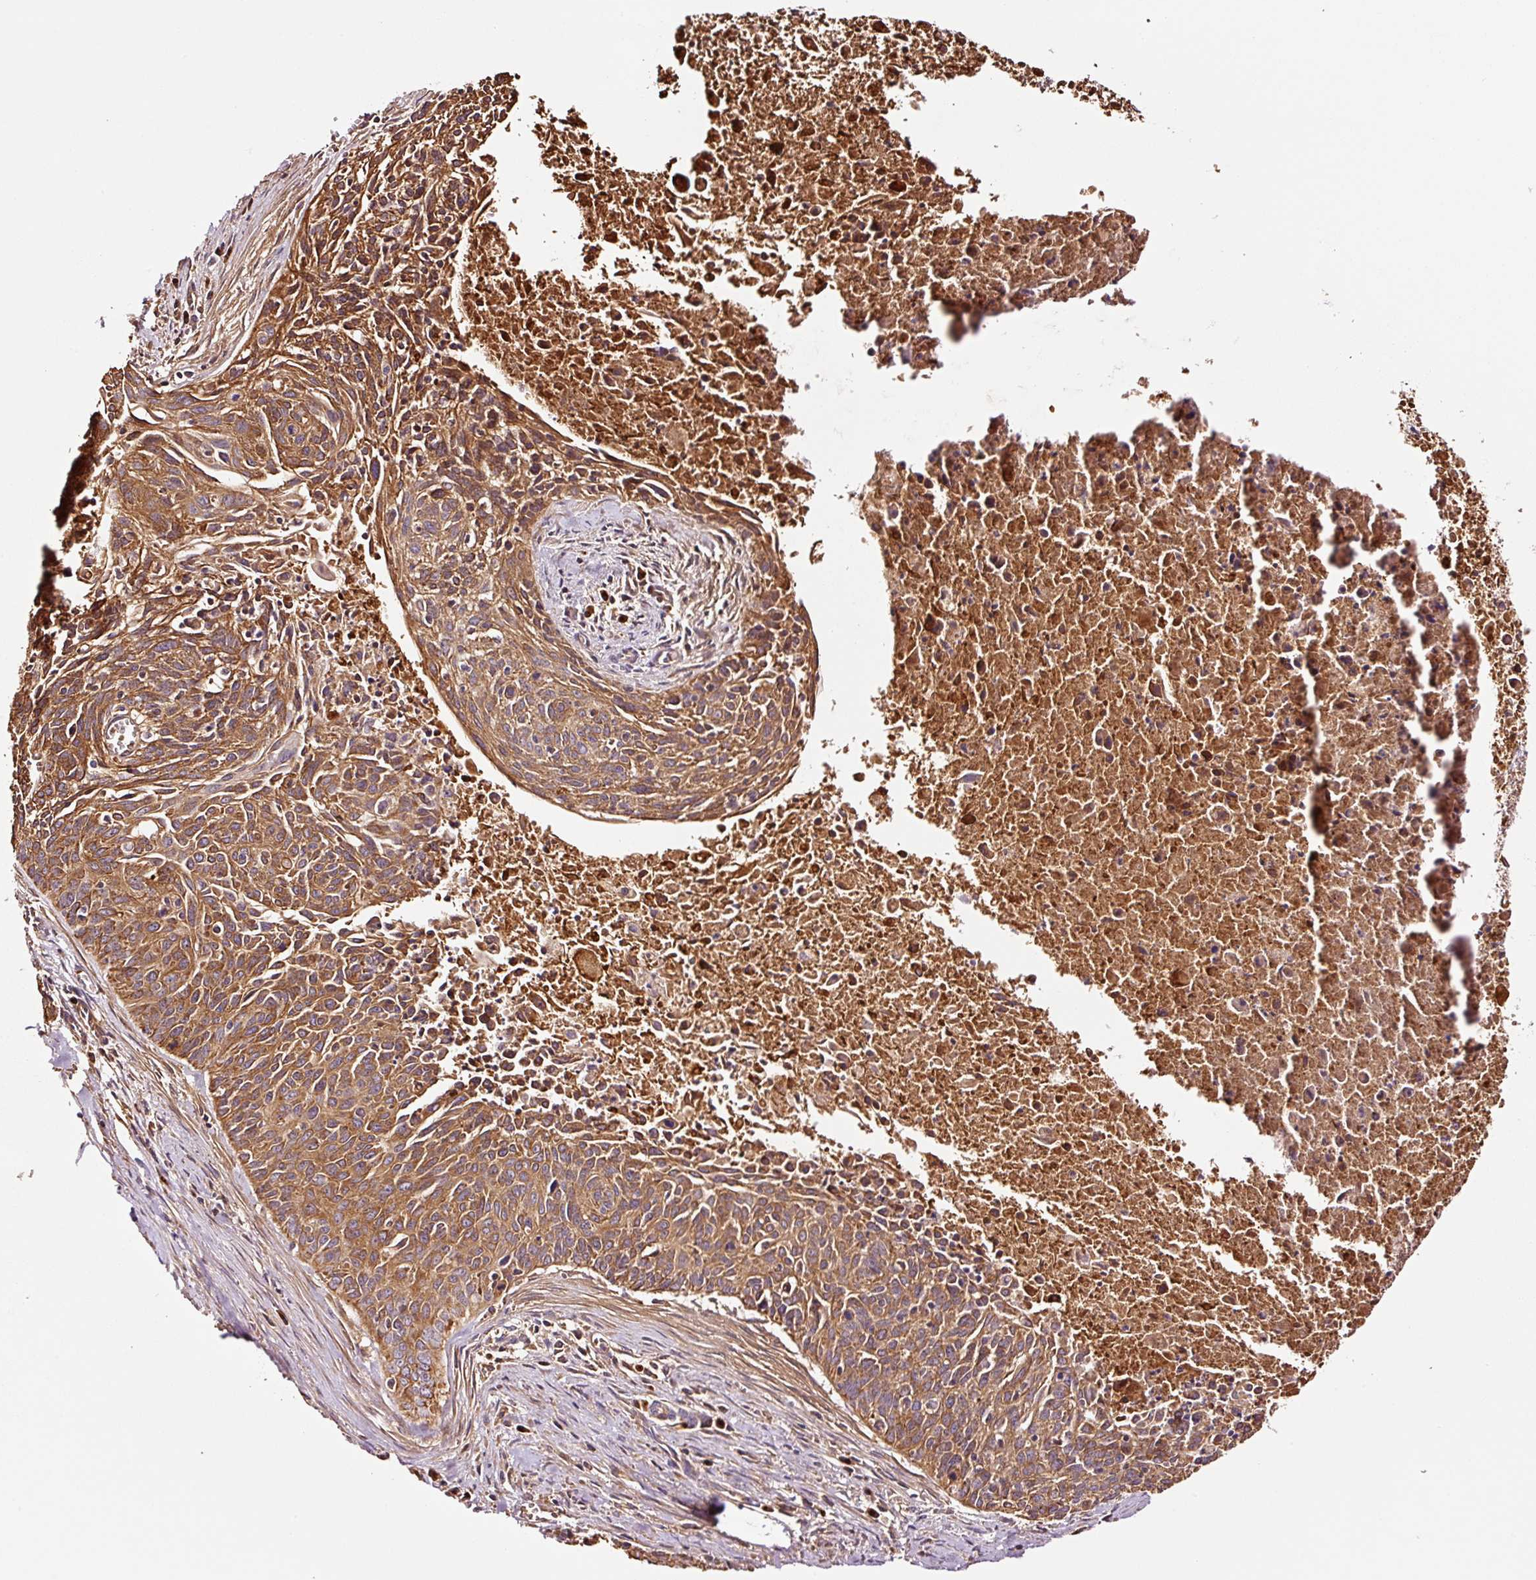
{"staining": {"intensity": "strong", "quantity": ">75%", "location": "cytoplasmic/membranous"}, "tissue": "cervical cancer", "cell_type": "Tumor cells", "image_type": "cancer", "snomed": [{"axis": "morphology", "description": "Squamous cell carcinoma, NOS"}, {"axis": "topography", "description": "Cervix"}], "caption": "Immunohistochemistry of cervical cancer (squamous cell carcinoma) reveals high levels of strong cytoplasmic/membranous staining in about >75% of tumor cells.", "gene": "PGLYRP2", "patient": {"sex": "female", "age": 55}}